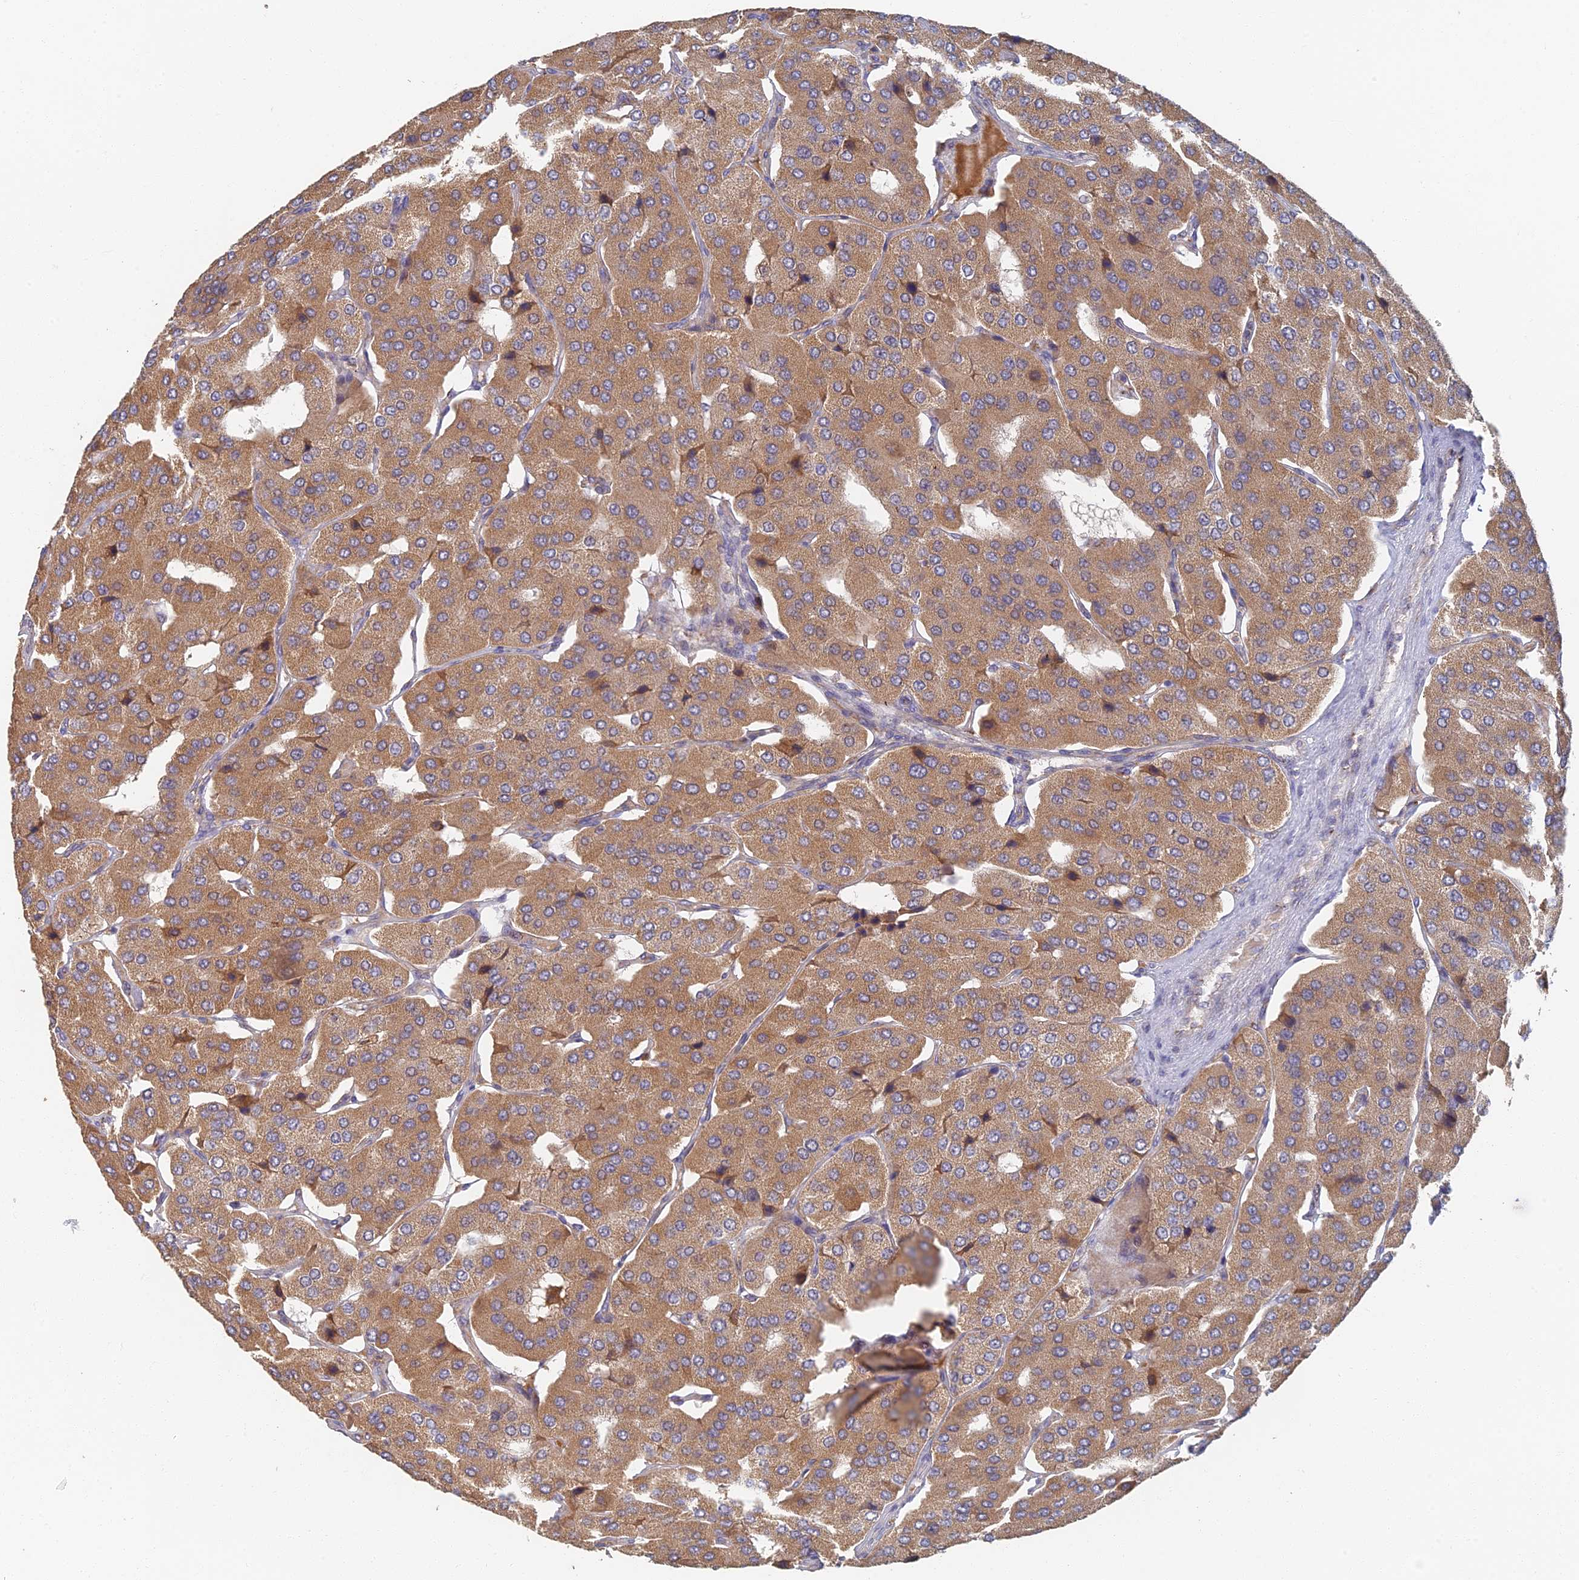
{"staining": {"intensity": "moderate", "quantity": ">75%", "location": "cytoplasmic/membranous"}, "tissue": "parathyroid gland", "cell_type": "Glandular cells", "image_type": "normal", "snomed": [{"axis": "morphology", "description": "Normal tissue, NOS"}, {"axis": "morphology", "description": "Adenoma, NOS"}, {"axis": "topography", "description": "Parathyroid gland"}], "caption": "Immunohistochemistry micrograph of benign human parathyroid gland stained for a protein (brown), which exhibits medium levels of moderate cytoplasmic/membranous staining in approximately >75% of glandular cells.", "gene": "GPATCH1", "patient": {"sex": "female", "age": 86}}